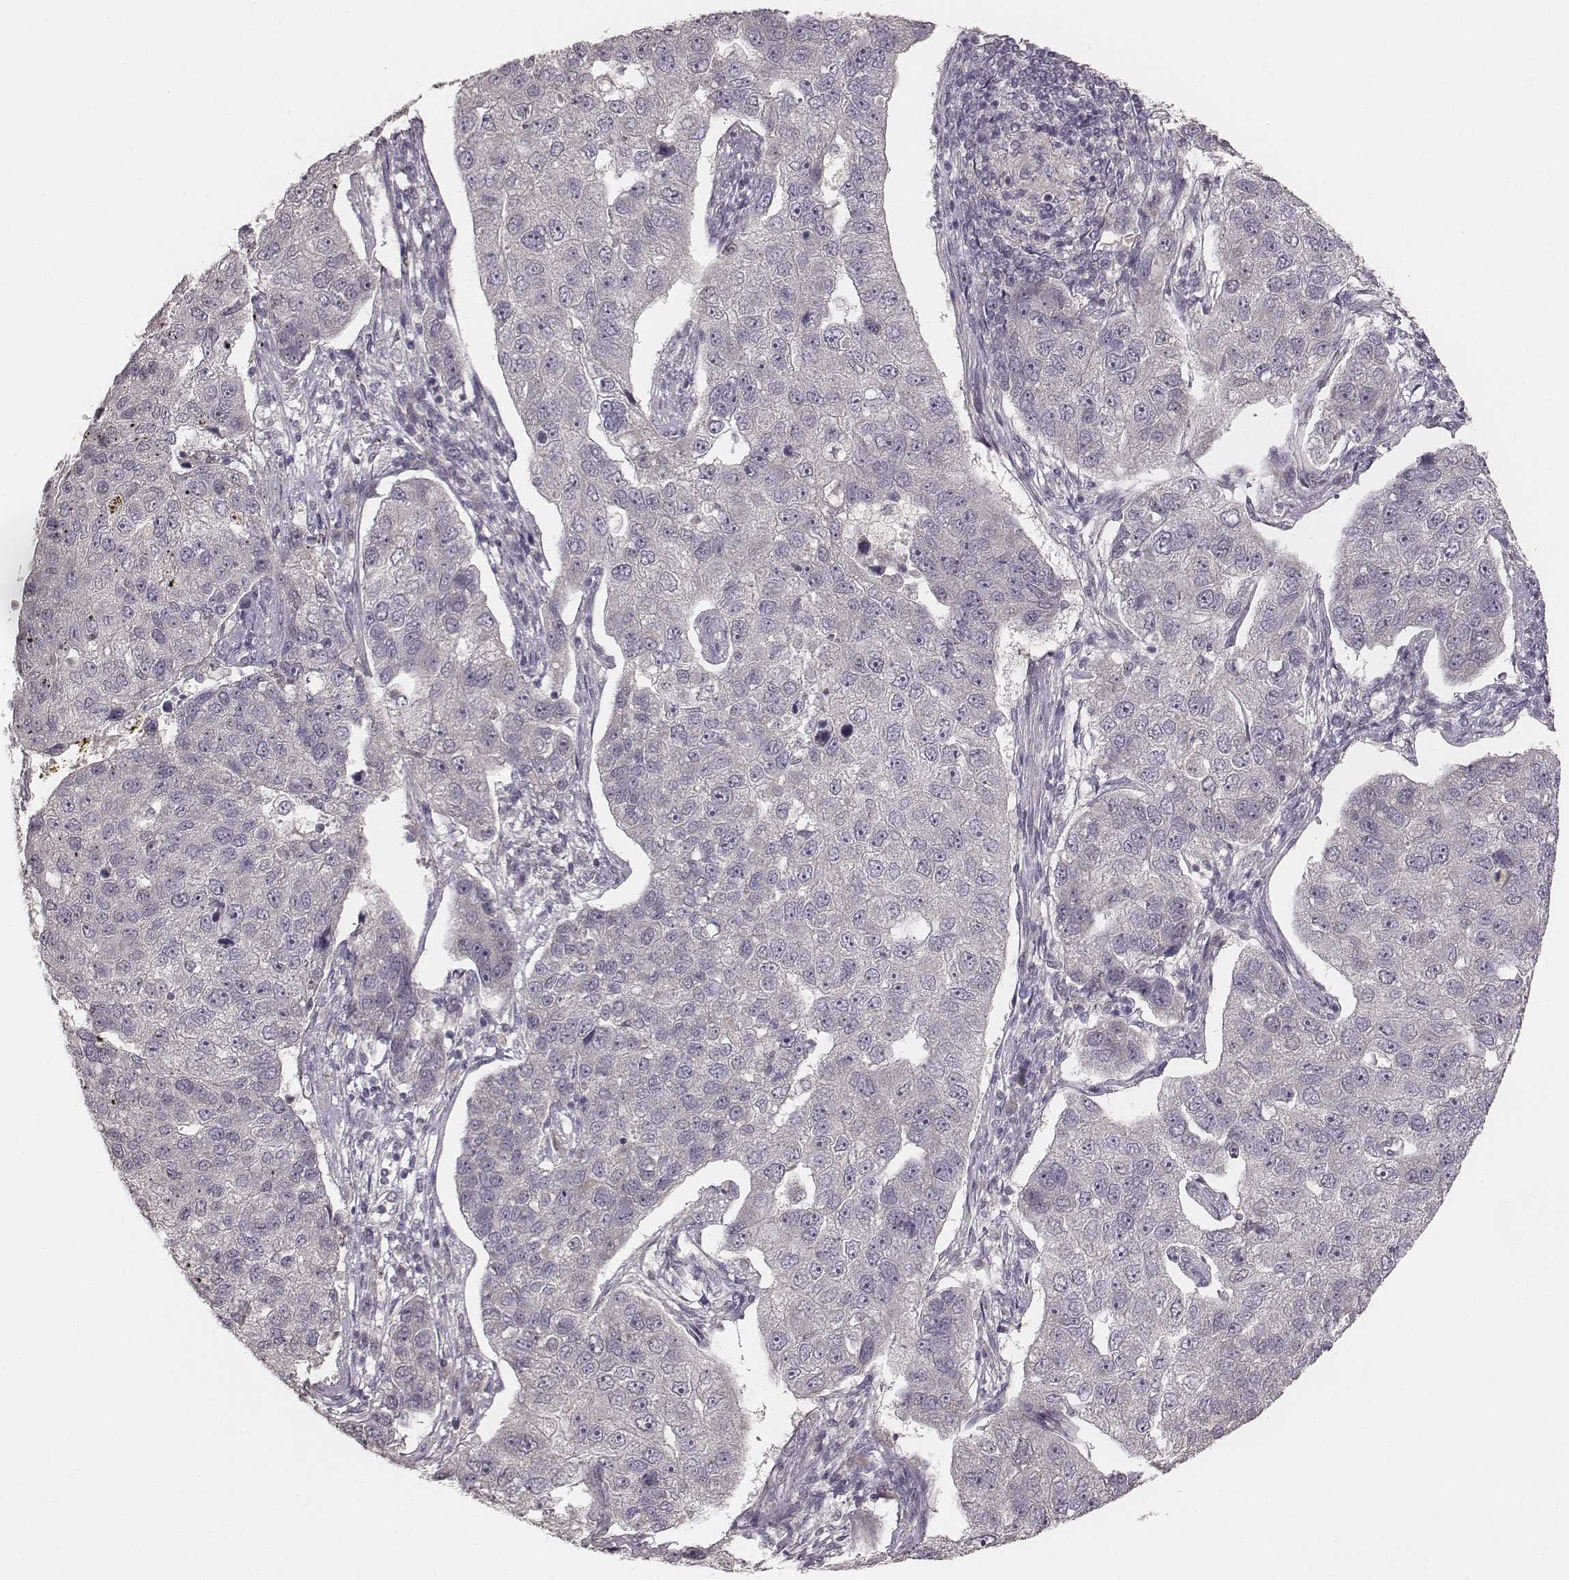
{"staining": {"intensity": "negative", "quantity": "none", "location": "none"}, "tissue": "pancreatic cancer", "cell_type": "Tumor cells", "image_type": "cancer", "snomed": [{"axis": "morphology", "description": "Adenocarcinoma, NOS"}, {"axis": "topography", "description": "Pancreas"}], "caption": "The IHC photomicrograph has no significant expression in tumor cells of adenocarcinoma (pancreatic) tissue.", "gene": "LY6K", "patient": {"sex": "female", "age": 61}}